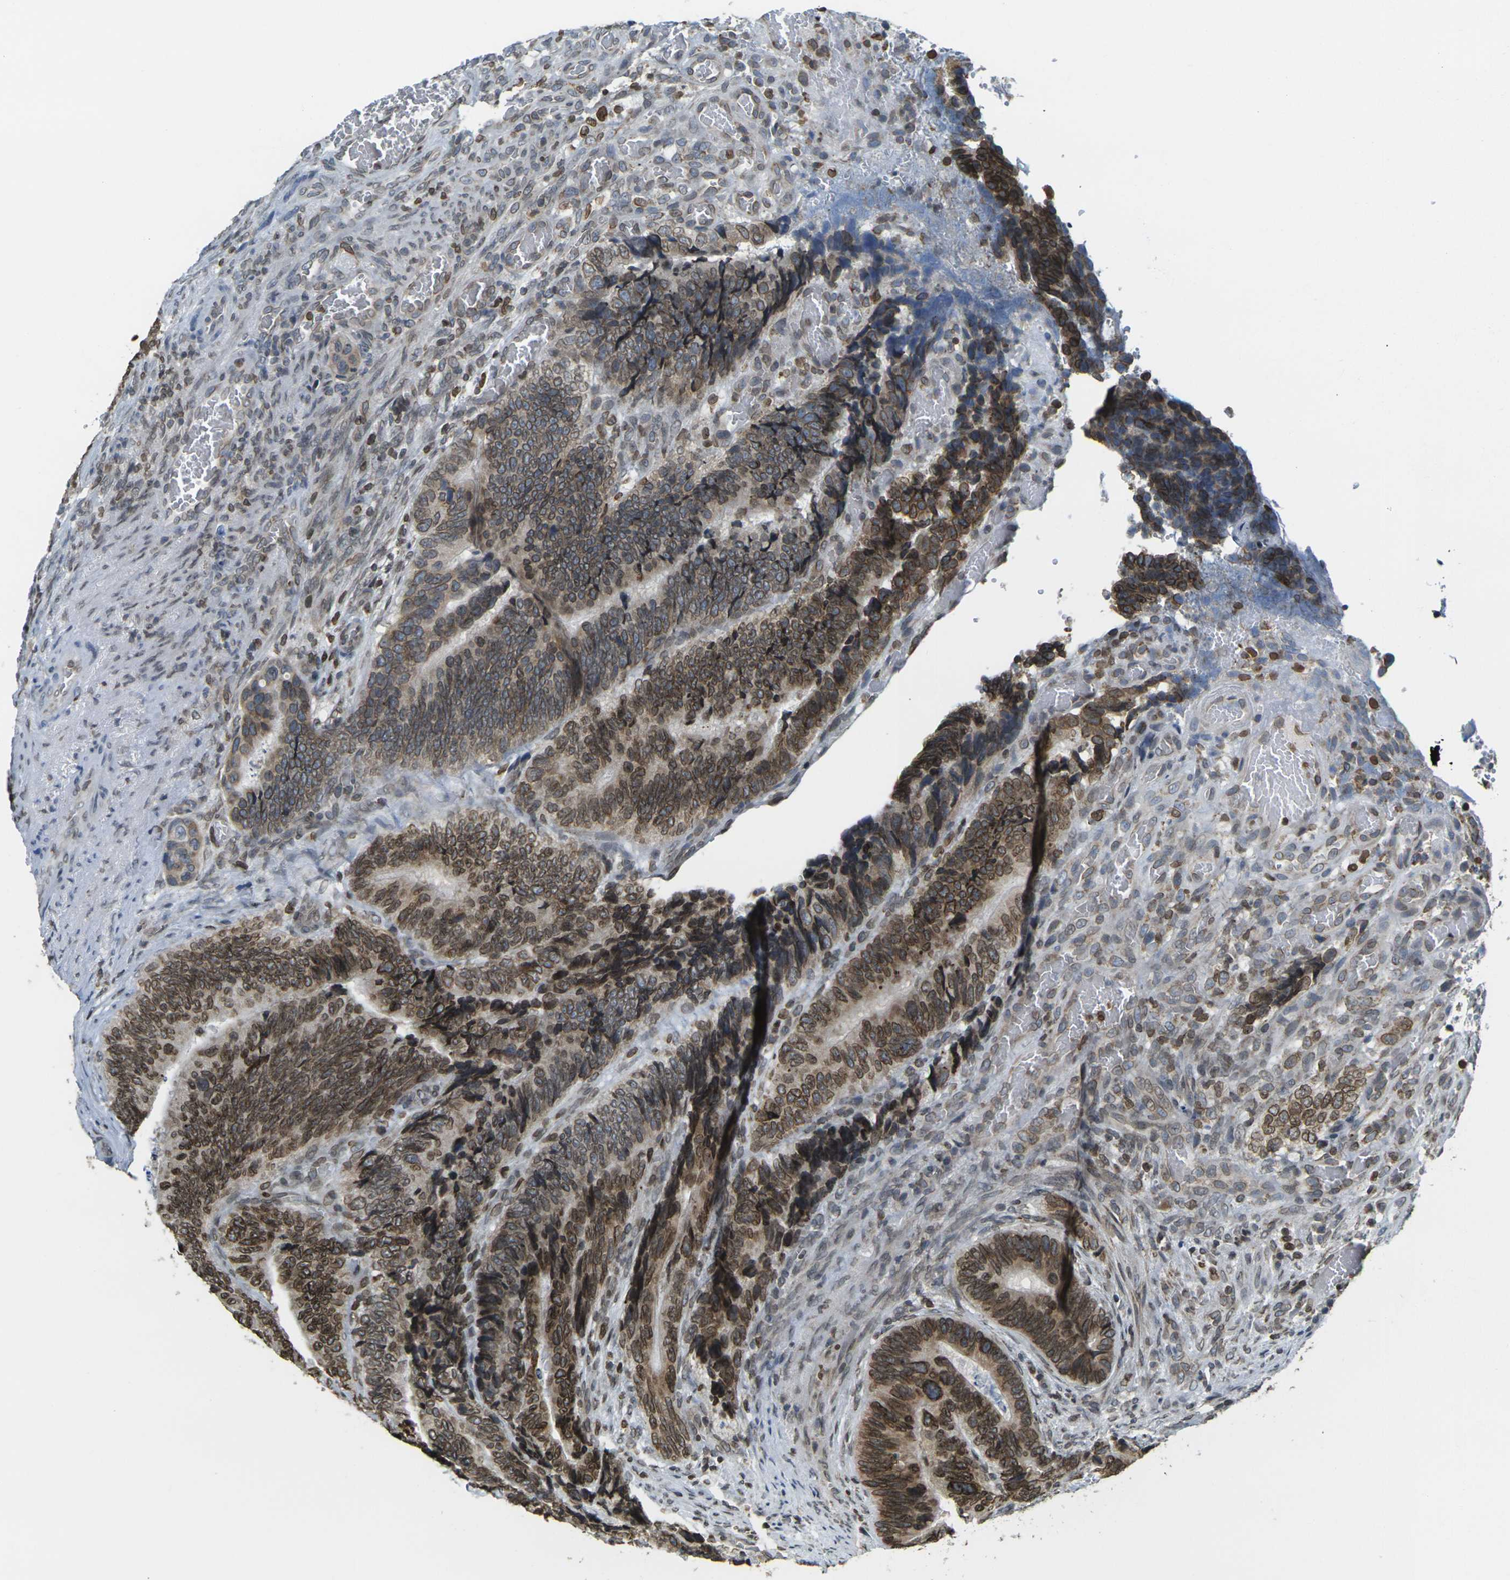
{"staining": {"intensity": "strong", "quantity": ">75%", "location": "cytoplasmic/membranous,nuclear"}, "tissue": "colorectal cancer", "cell_type": "Tumor cells", "image_type": "cancer", "snomed": [{"axis": "morphology", "description": "Adenocarcinoma, NOS"}, {"axis": "topography", "description": "Colon"}], "caption": "Protein staining by IHC reveals strong cytoplasmic/membranous and nuclear positivity in approximately >75% of tumor cells in adenocarcinoma (colorectal).", "gene": "BRDT", "patient": {"sex": "male", "age": 72}}